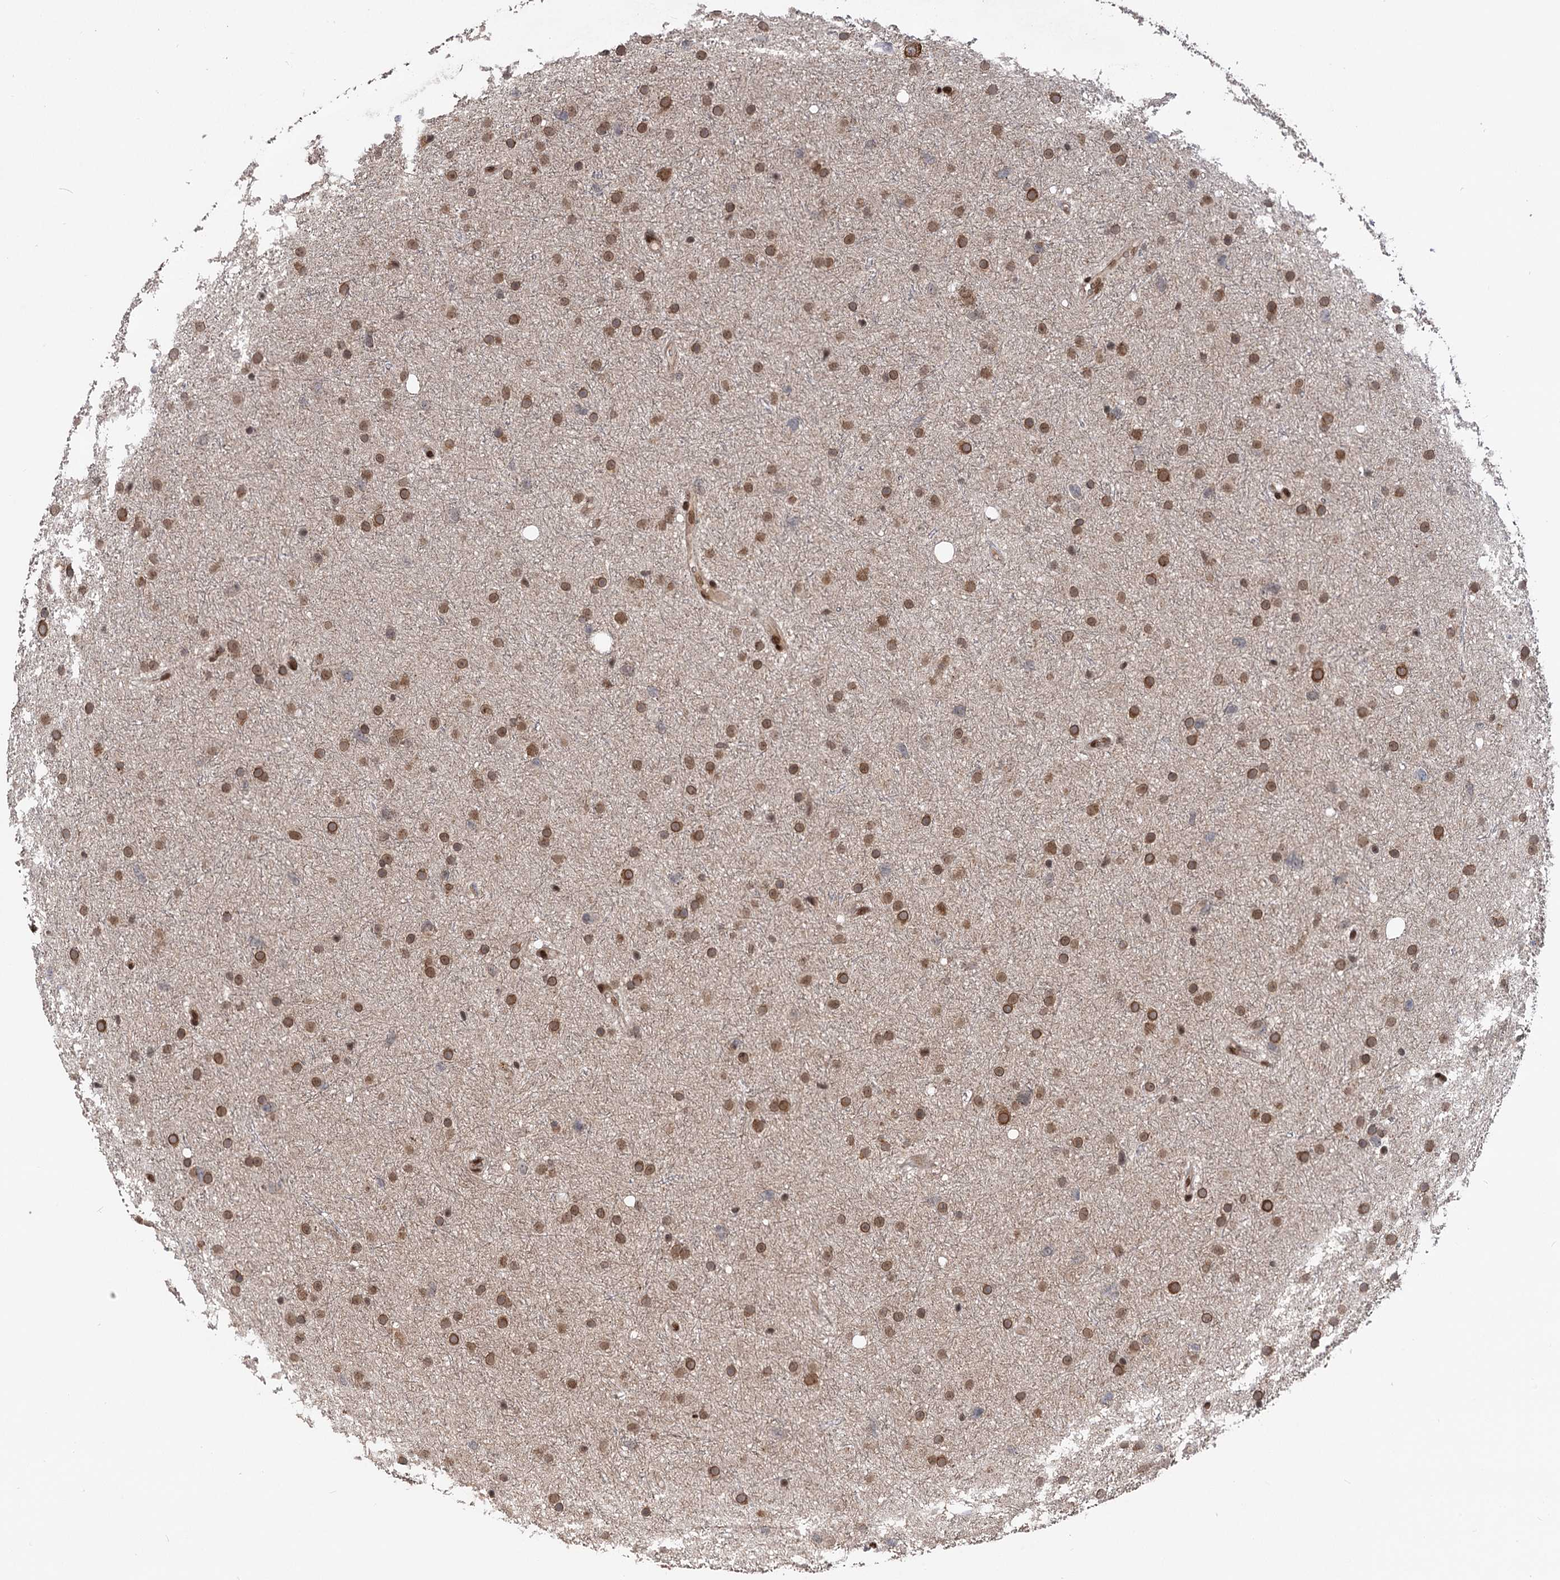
{"staining": {"intensity": "moderate", "quantity": ">75%", "location": "nuclear"}, "tissue": "glioma", "cell_type": "Tumor cells", "image_type": "cancer", "snomed": [{"axis": "morphology", "description": "Glioma, malignant, Low grade"}, {"axis": "topography", "description": "Cerebral cortex"}], "caption": "This is a photomicrograph of immunohistochemistry (IHC) staining of malignant glioma (low-grade), which shows moderate staining in the nuclear of tumor cells.", "gene": "MESD", "patient": {"sex": "female", "age": 39}}